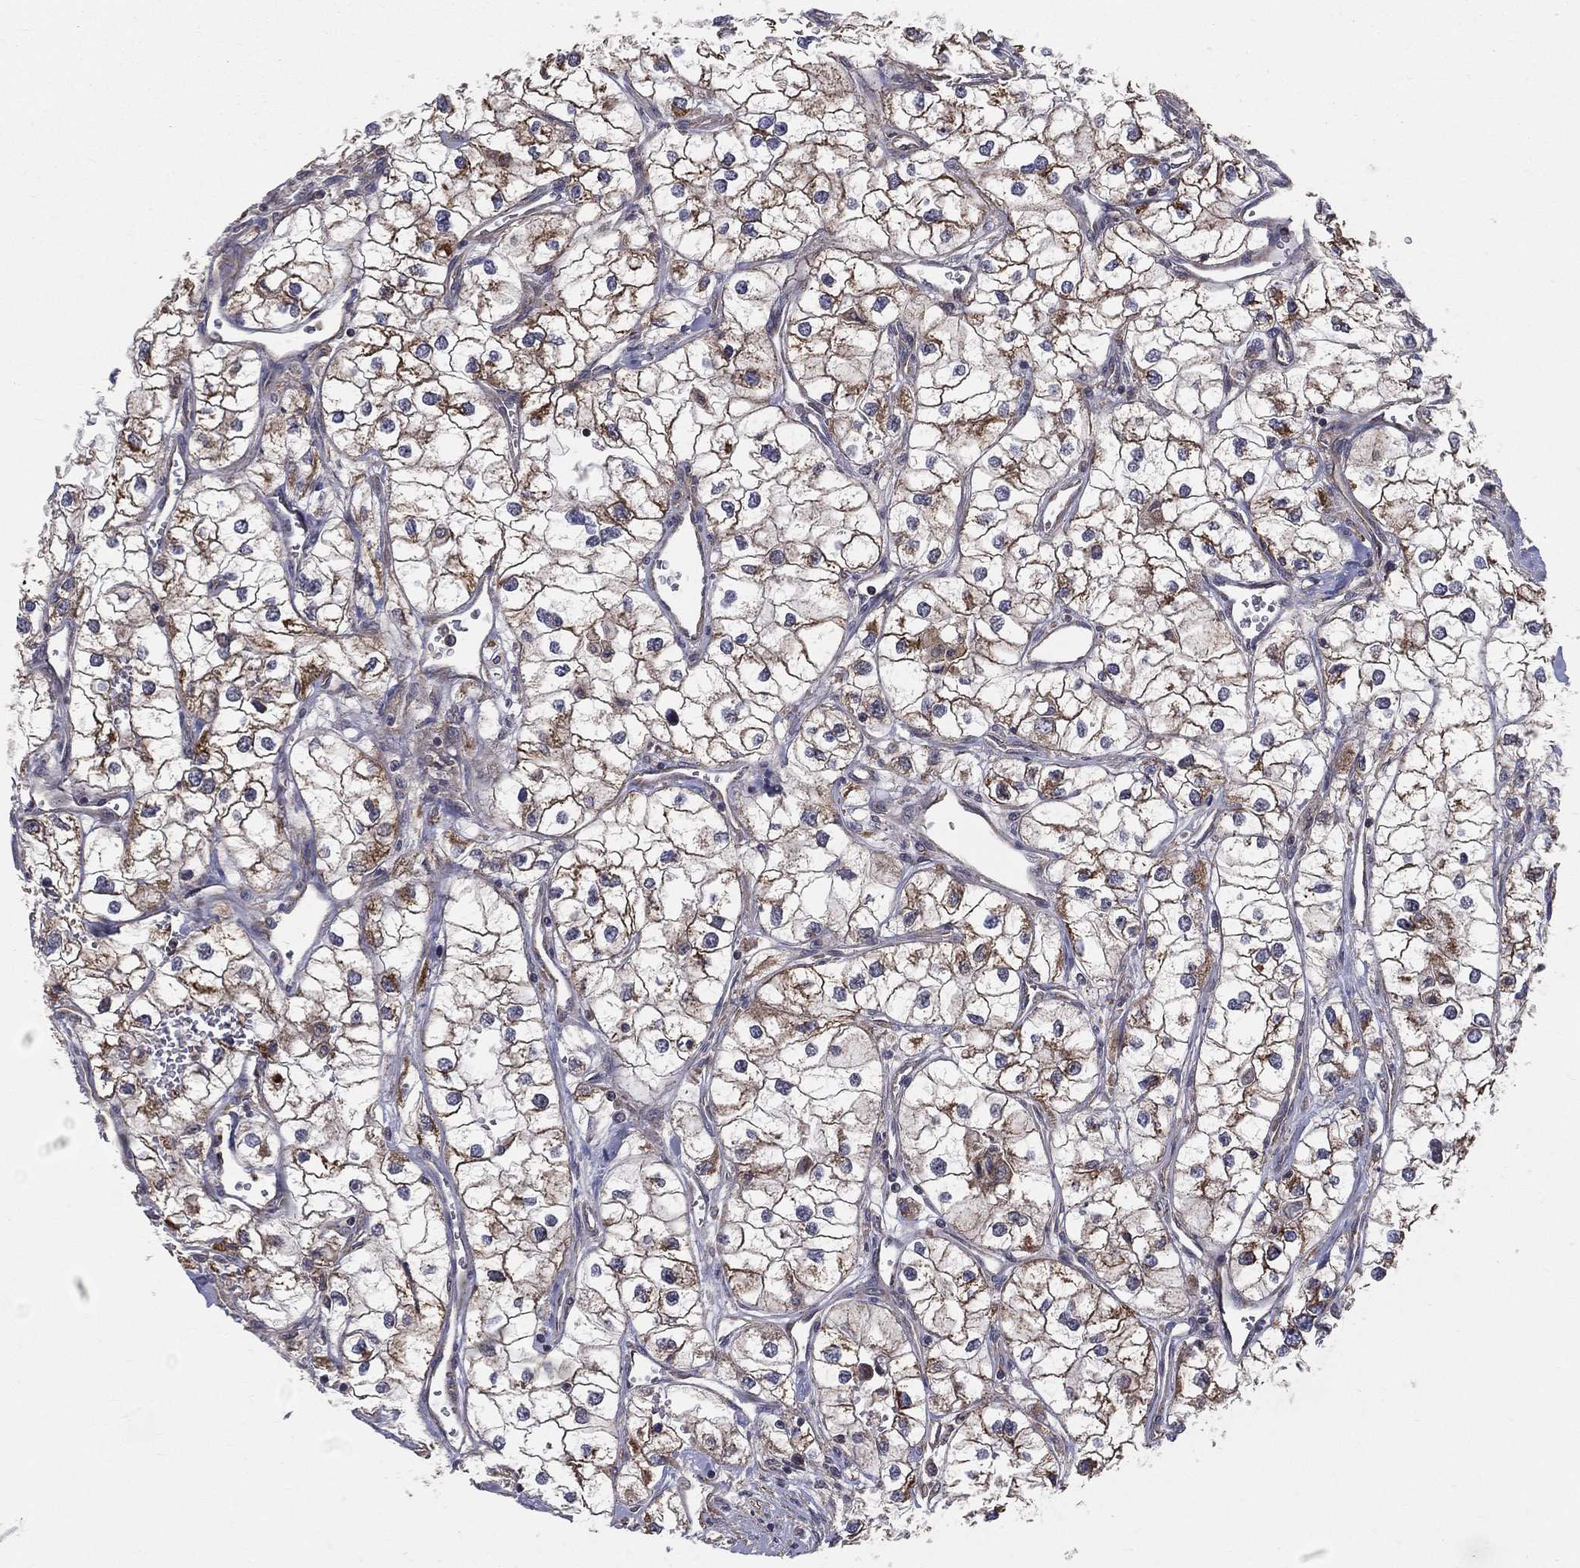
{"staining": {"intensity": "moderate", "quantity": "25%-75%", "location": "cytoplasmic/membranous"}, "tissue": "renal cancer", "cell_type": "Tumor cells", "image_type": "cancer", "snomed": [{"axis": "morphology", "description": "Adenocarcinoma, NOS"}, {"axis": "topography", "description": "Kidney"}], "caption": "The immunohistochemical stain labels moderate cytoplasmic/membranous staining in tumor cells of adenocarcinoma (renal) tissue.", "gene": "MIX23", "patient": {"sex": "male", "age": 59}}